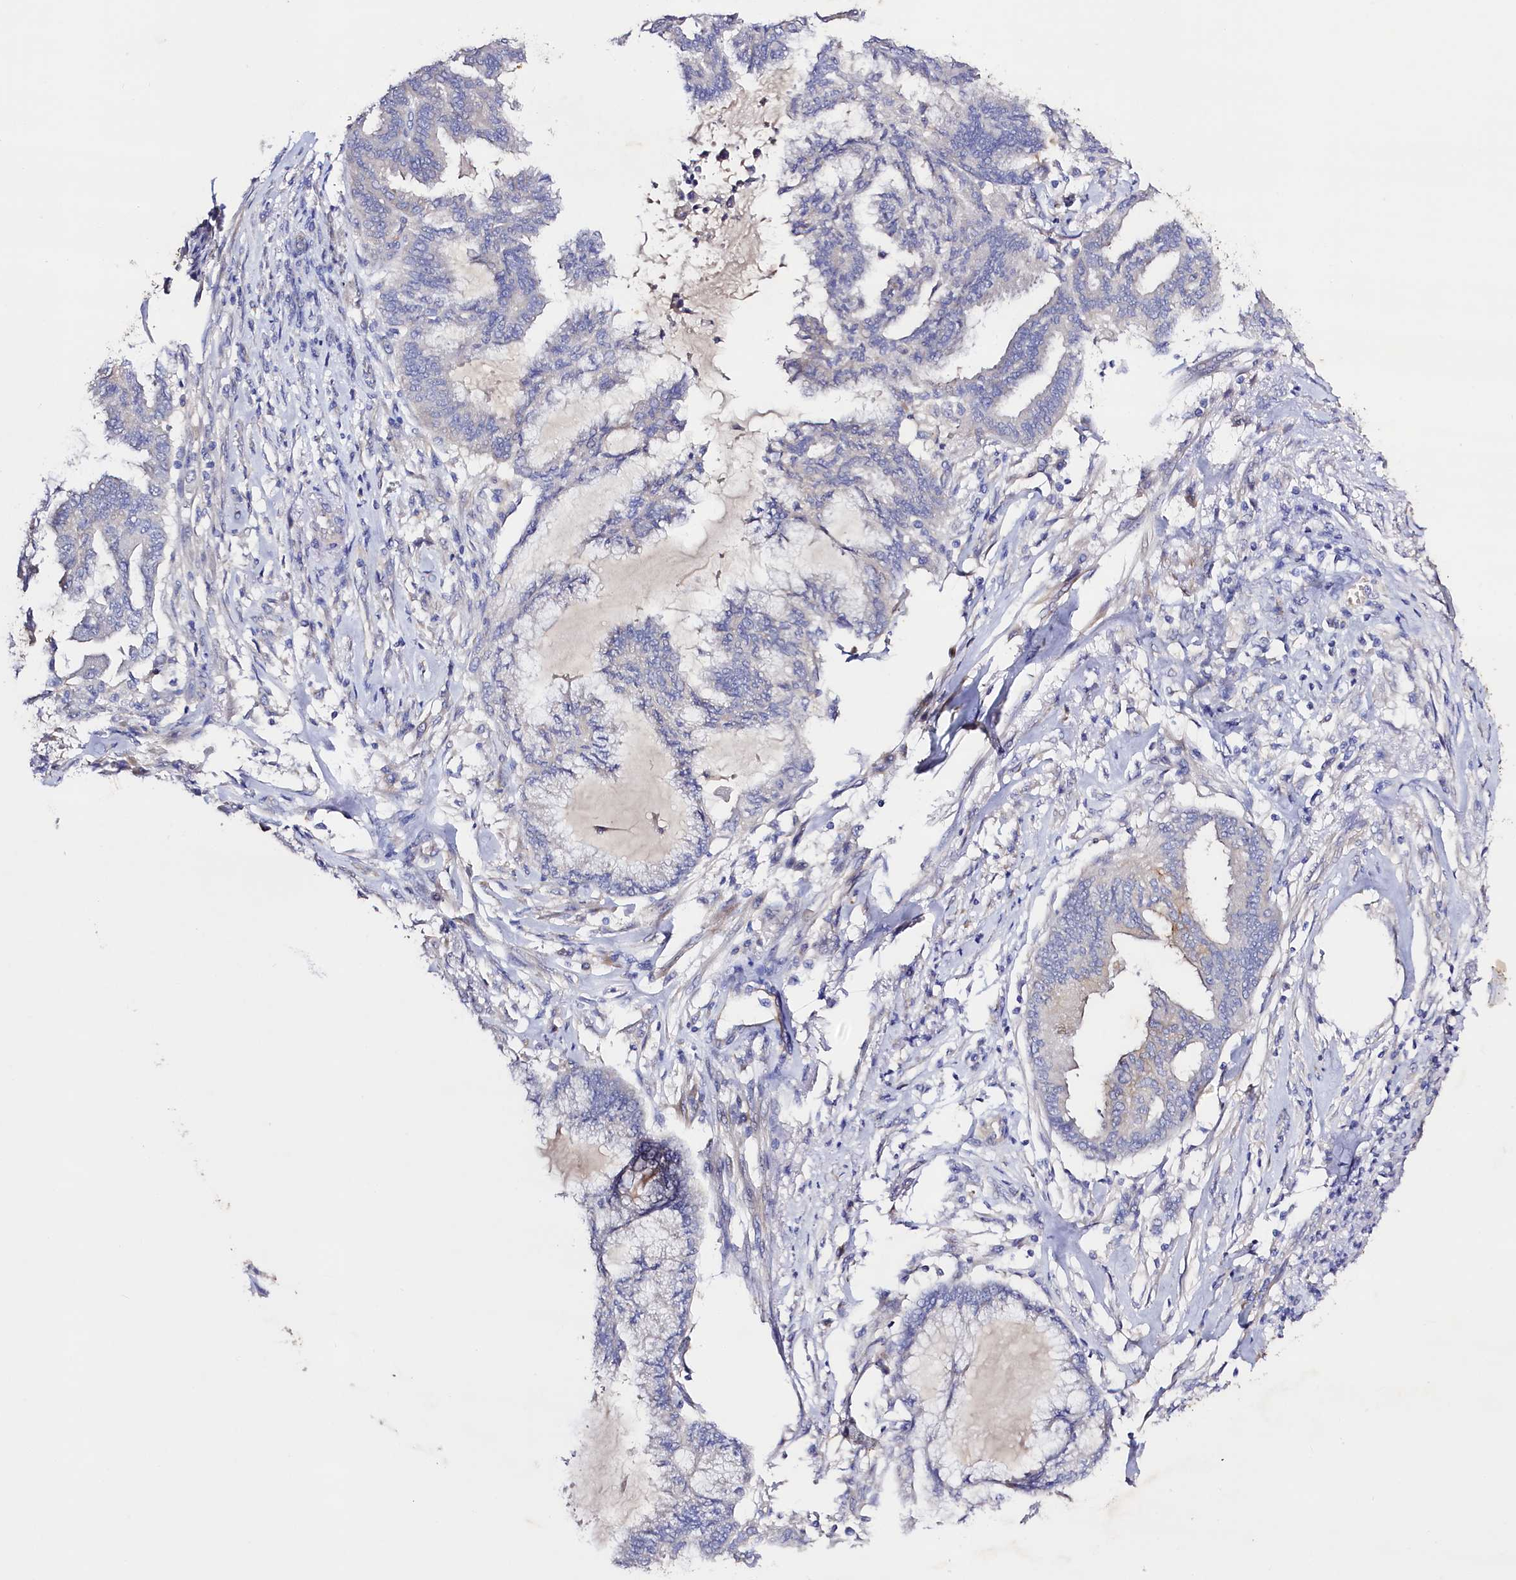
{"staining": {"intensity": "negative", "quantity": "none", "location": "none"}, "tissue": "endometrial cancer", "cell_type": "Tumor cells", "image_type": "cancer", "snomed": [{"axis": "morphology", "description": "Adenocarcinoma, NOS"}, {"axis": "topography", "description": "Endometrium"}], "caption": "DAB immunohistochemical staining of human endometrial cancer (adenocarcinoma) exhibits no significant expression in tumor cells.", "gene": "SLC7A1", "patient": {"sex": "female", "age": 86}}